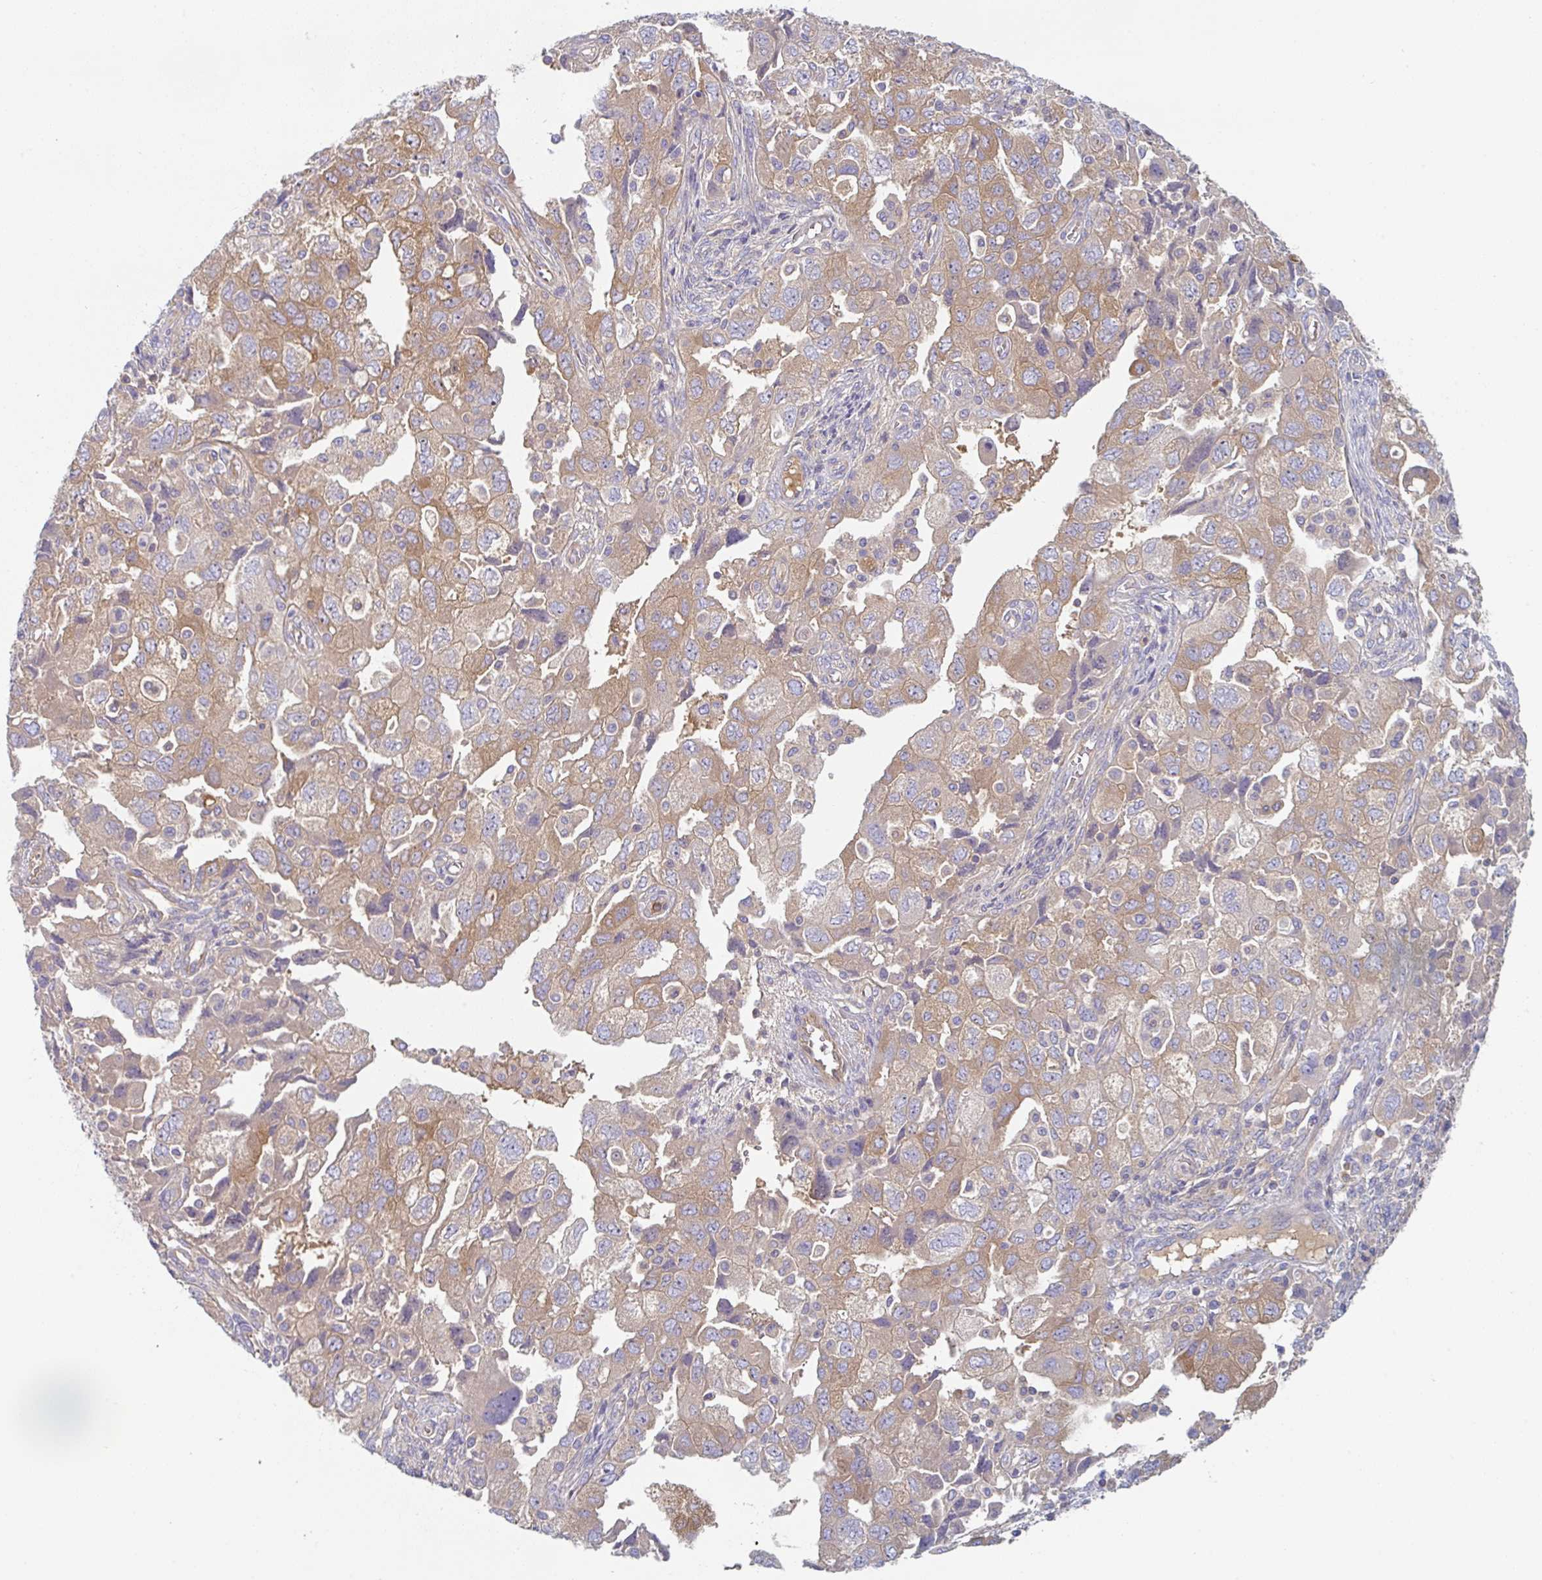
{"staining": {"intensity": "moderate", "quantity": "25%-75%", "location": "cytoplasmic/membranous"}, "tissue": "ovarian cancer", "cell_type": "Tumor cells", "image_type": "cancer", "snomed": [{"axis": "morphology", "description": "Carcinoma, NOS"}, {"axis": "morphology", "description": "Cystadenocarcinoma, serous, NOS"}, {"axis": "topography", "description": "Ovary"}], "caption": "Protein positivity by immunohistochemistry (IHC) demonstrates moderate cytoplasmic/membranous positivity in about 25%-75% of tumor cells in serous cystadenocarcinoma (ovarian).", "gene": "AMPD2", "patient": {"sex": "female", "age": 69}}